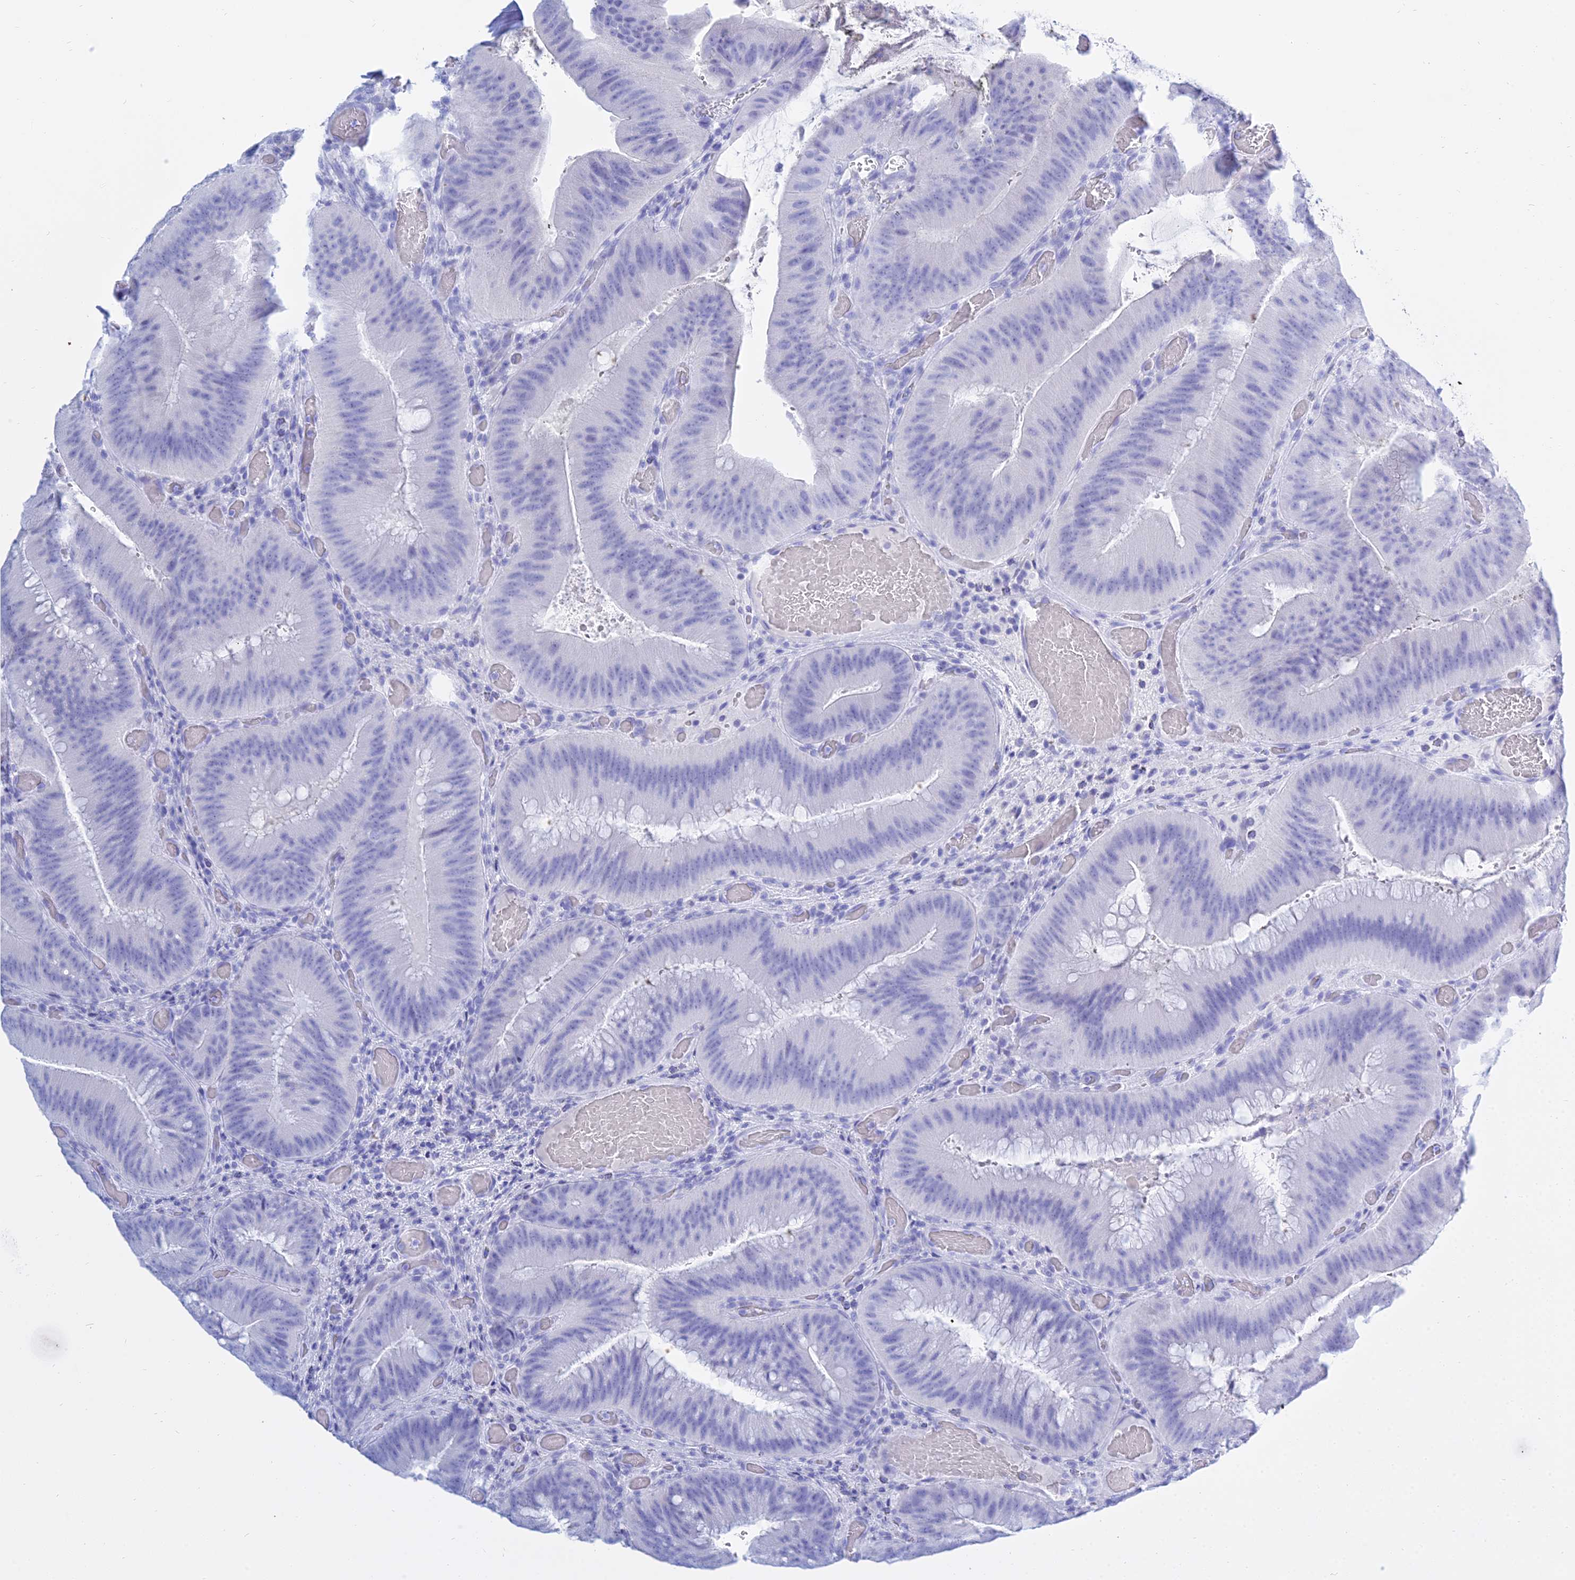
{"staining": {"intensity": "negative", "quantity": "none", "location": "none"}, "tissue": "colorectal cancer", "cell_type": "Tumor cells", "image_type": "cancer", "snomed": [{"axis": "morphology", "description": "Adenocarcinoma, NOS"}, {"axis": "topography", "description": "Colon"}], "caption": "A photomicrograph of human colorectal adenocarcinoma is negative for staining in tumor cells. (Stains: DAB (3,3'-diaminobenzidine) IHC with hematoxylin counter stain, Microscopy: brightfield microscopy at high magnification).", "gene": "PATE4", "patient": {"sex": "female", "age": 43}}